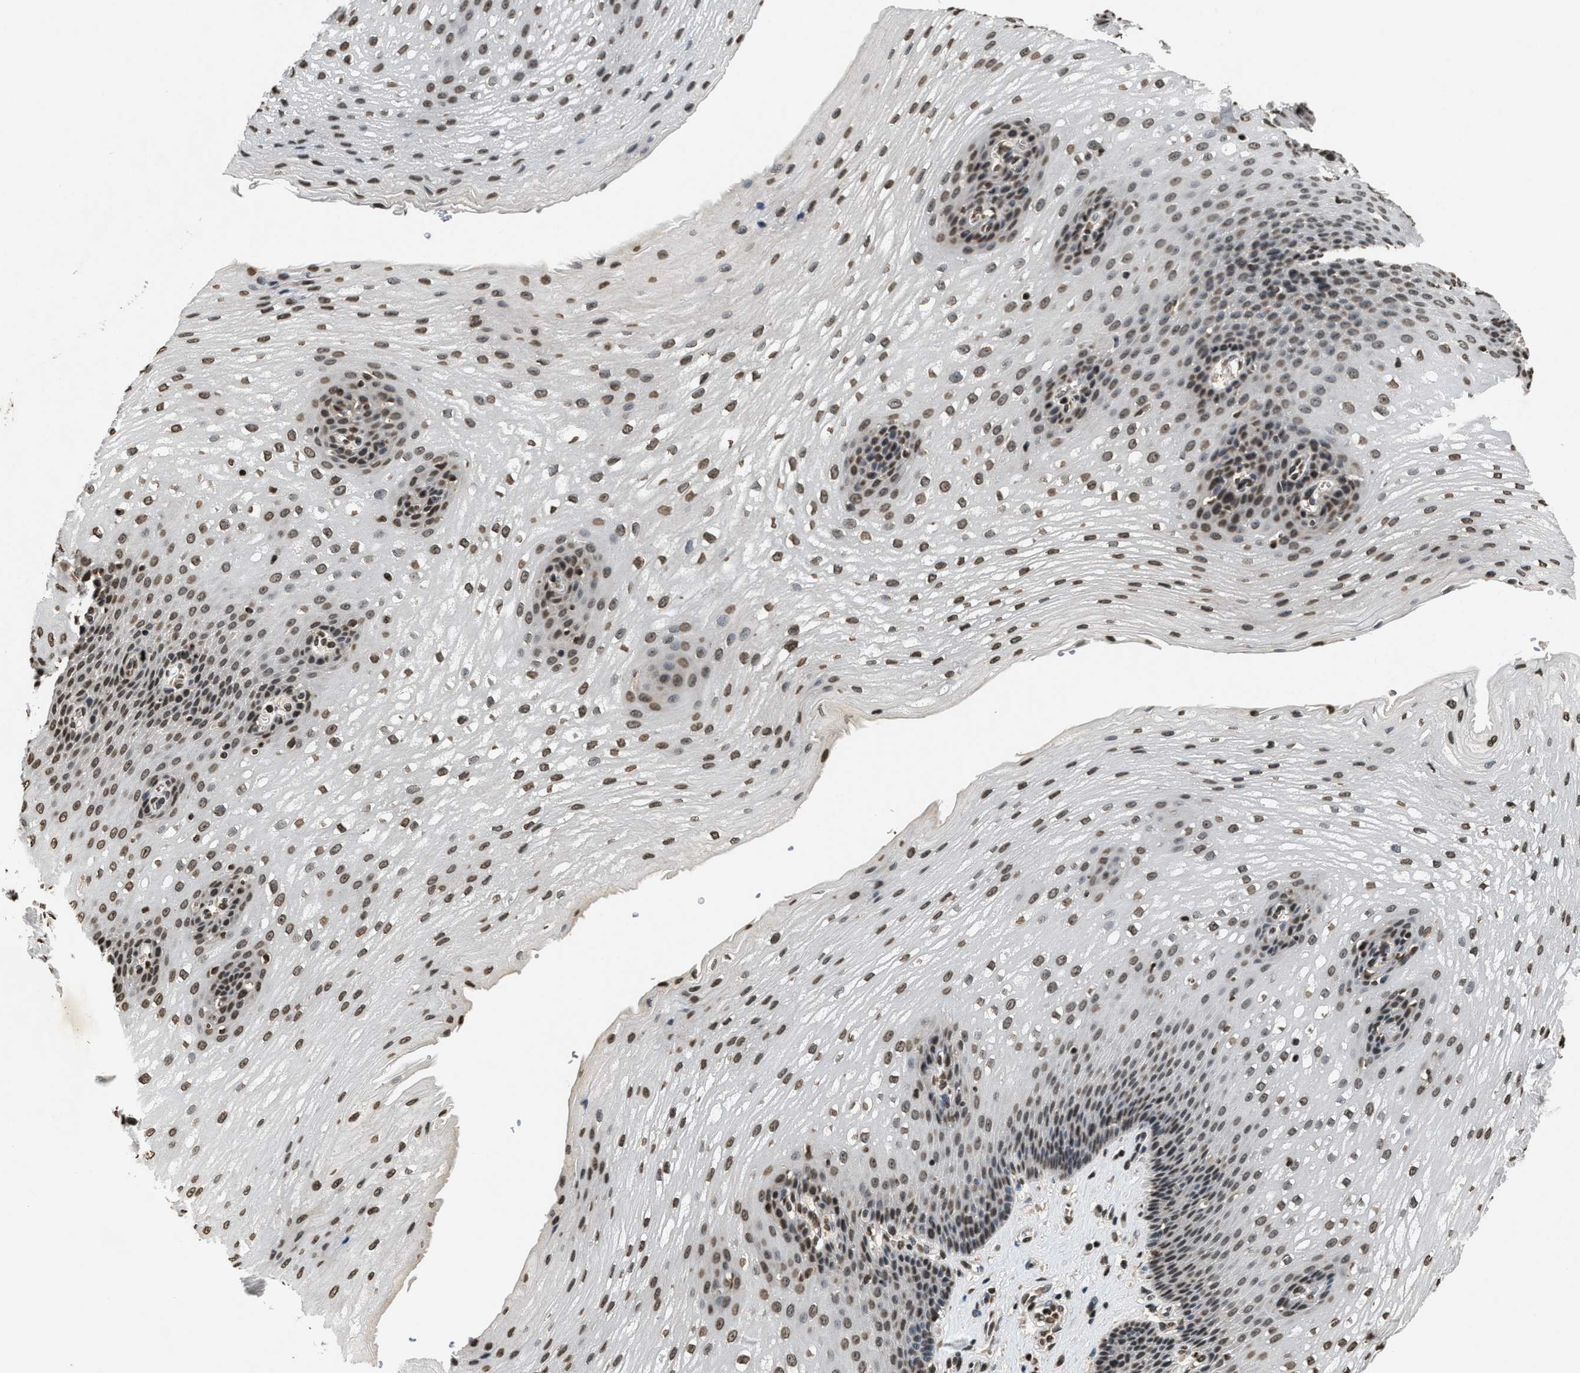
{"staining": {"intensity": "moderate", "quantity": ">75%", "location": "nuclear"}, "tissue": "esophagus", "cell_type": "Squamous epithelial cells", "image_type": "normal", "snomed": [{"axis": "morphology", "description": "Normal tissue, NOS"}, {"axis": "topography", "description": "Esophagus"}], "caption": "Immunohistochemical staining of unremarkable esophagus shows moderate nuclear protein expression in approximately >75% of squamous epithelial cells.", "gene": "DNASE1L3", "patient": {"sex": "male", "age": 48}}